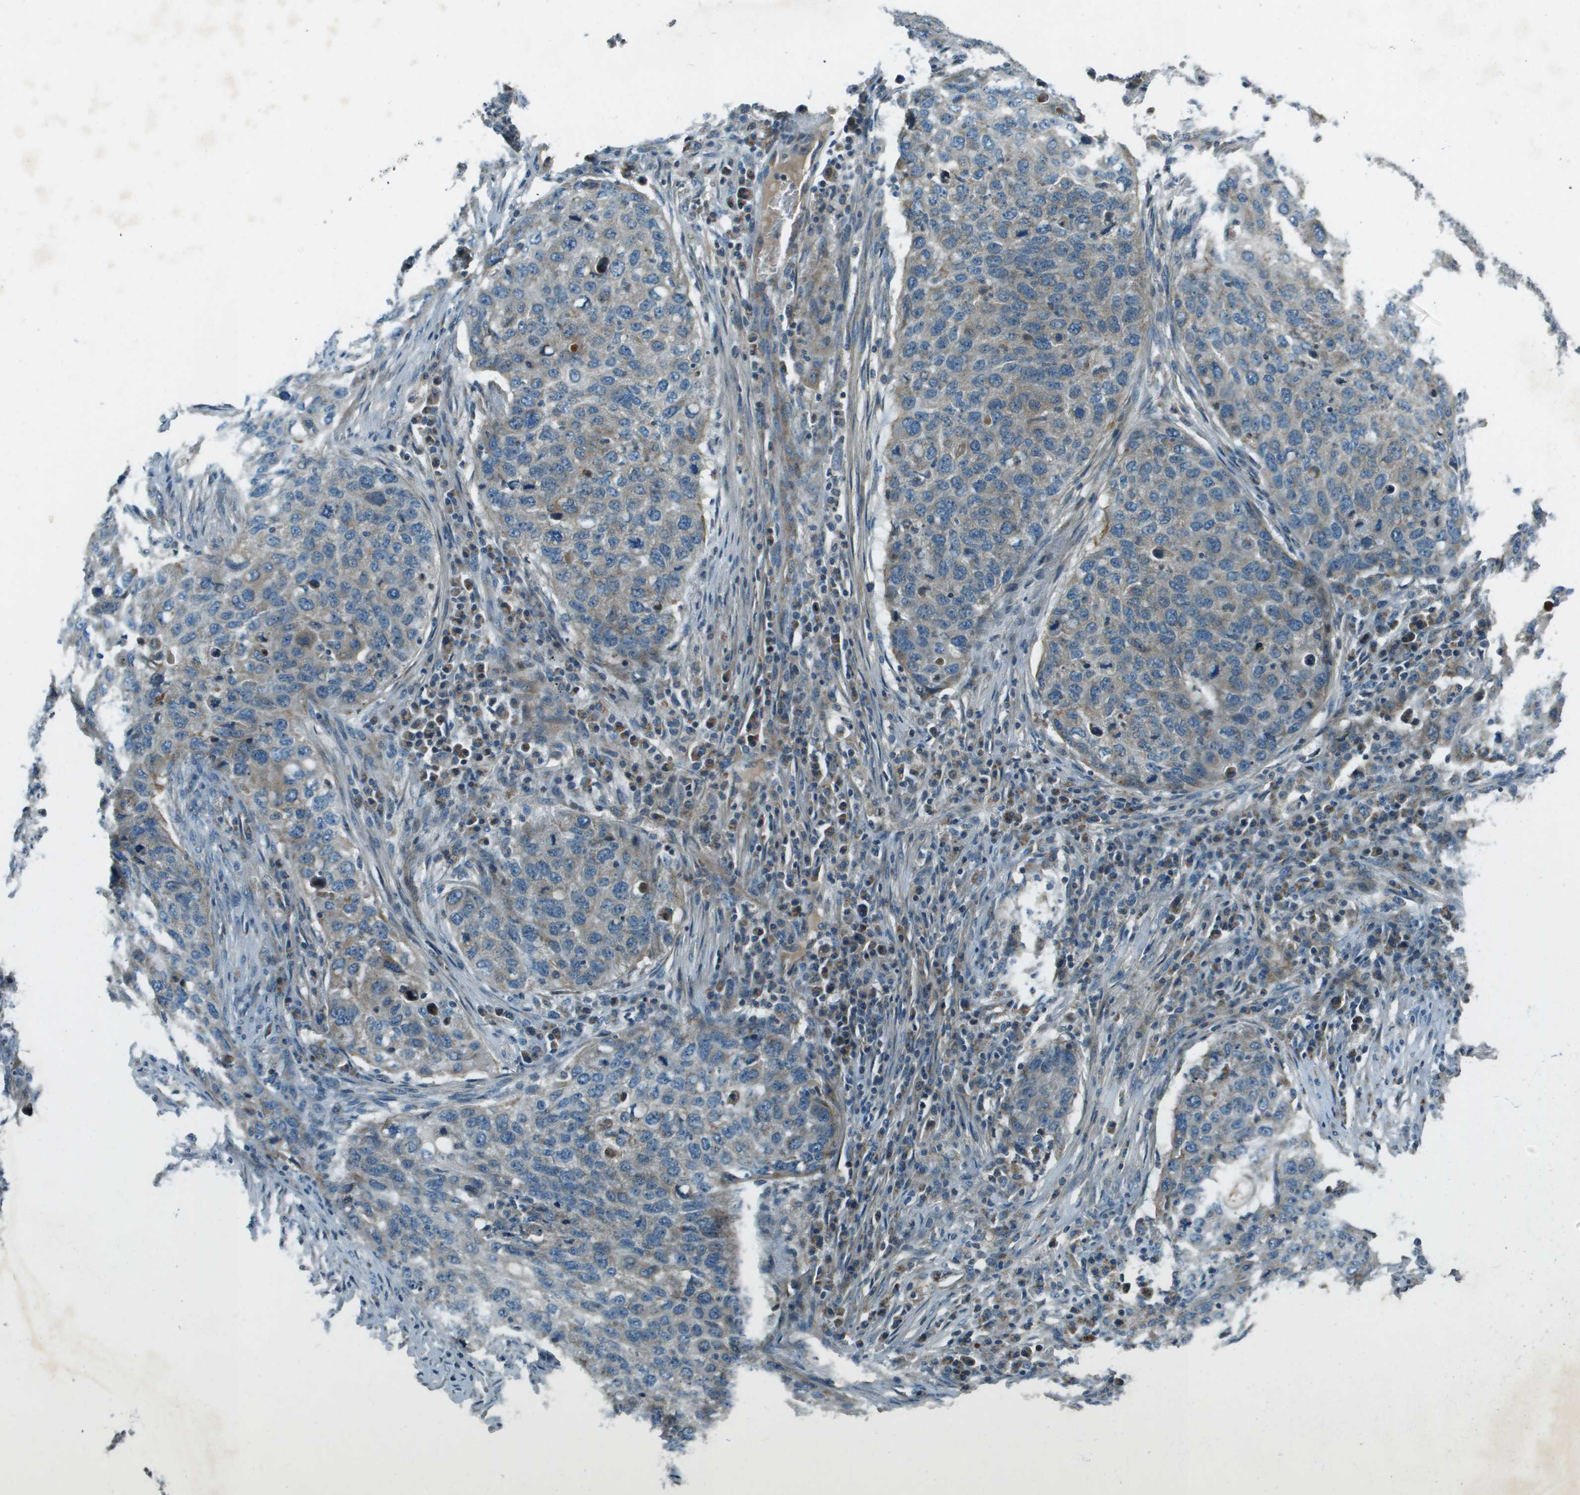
{"staining": {"intensity": "weak", "quantity": "25%-75%", "location": "cytoplasmic/membranous"}, "tissue": "lung cancer", "cell_type": "Tumor cells", "image_type": "cancer", "snomed": [{"axis": "morphology", "description": "Squamous cell carcinoma, NOS"}, {"axis": "topography", "description": "Lung"}], "caption": "Lung squamous cell carcinoma stained with a protein marker exhibits weak staining in tumor cells.", "gene": "MIGA1", "patient": {"sex": "female", "age": 63}}